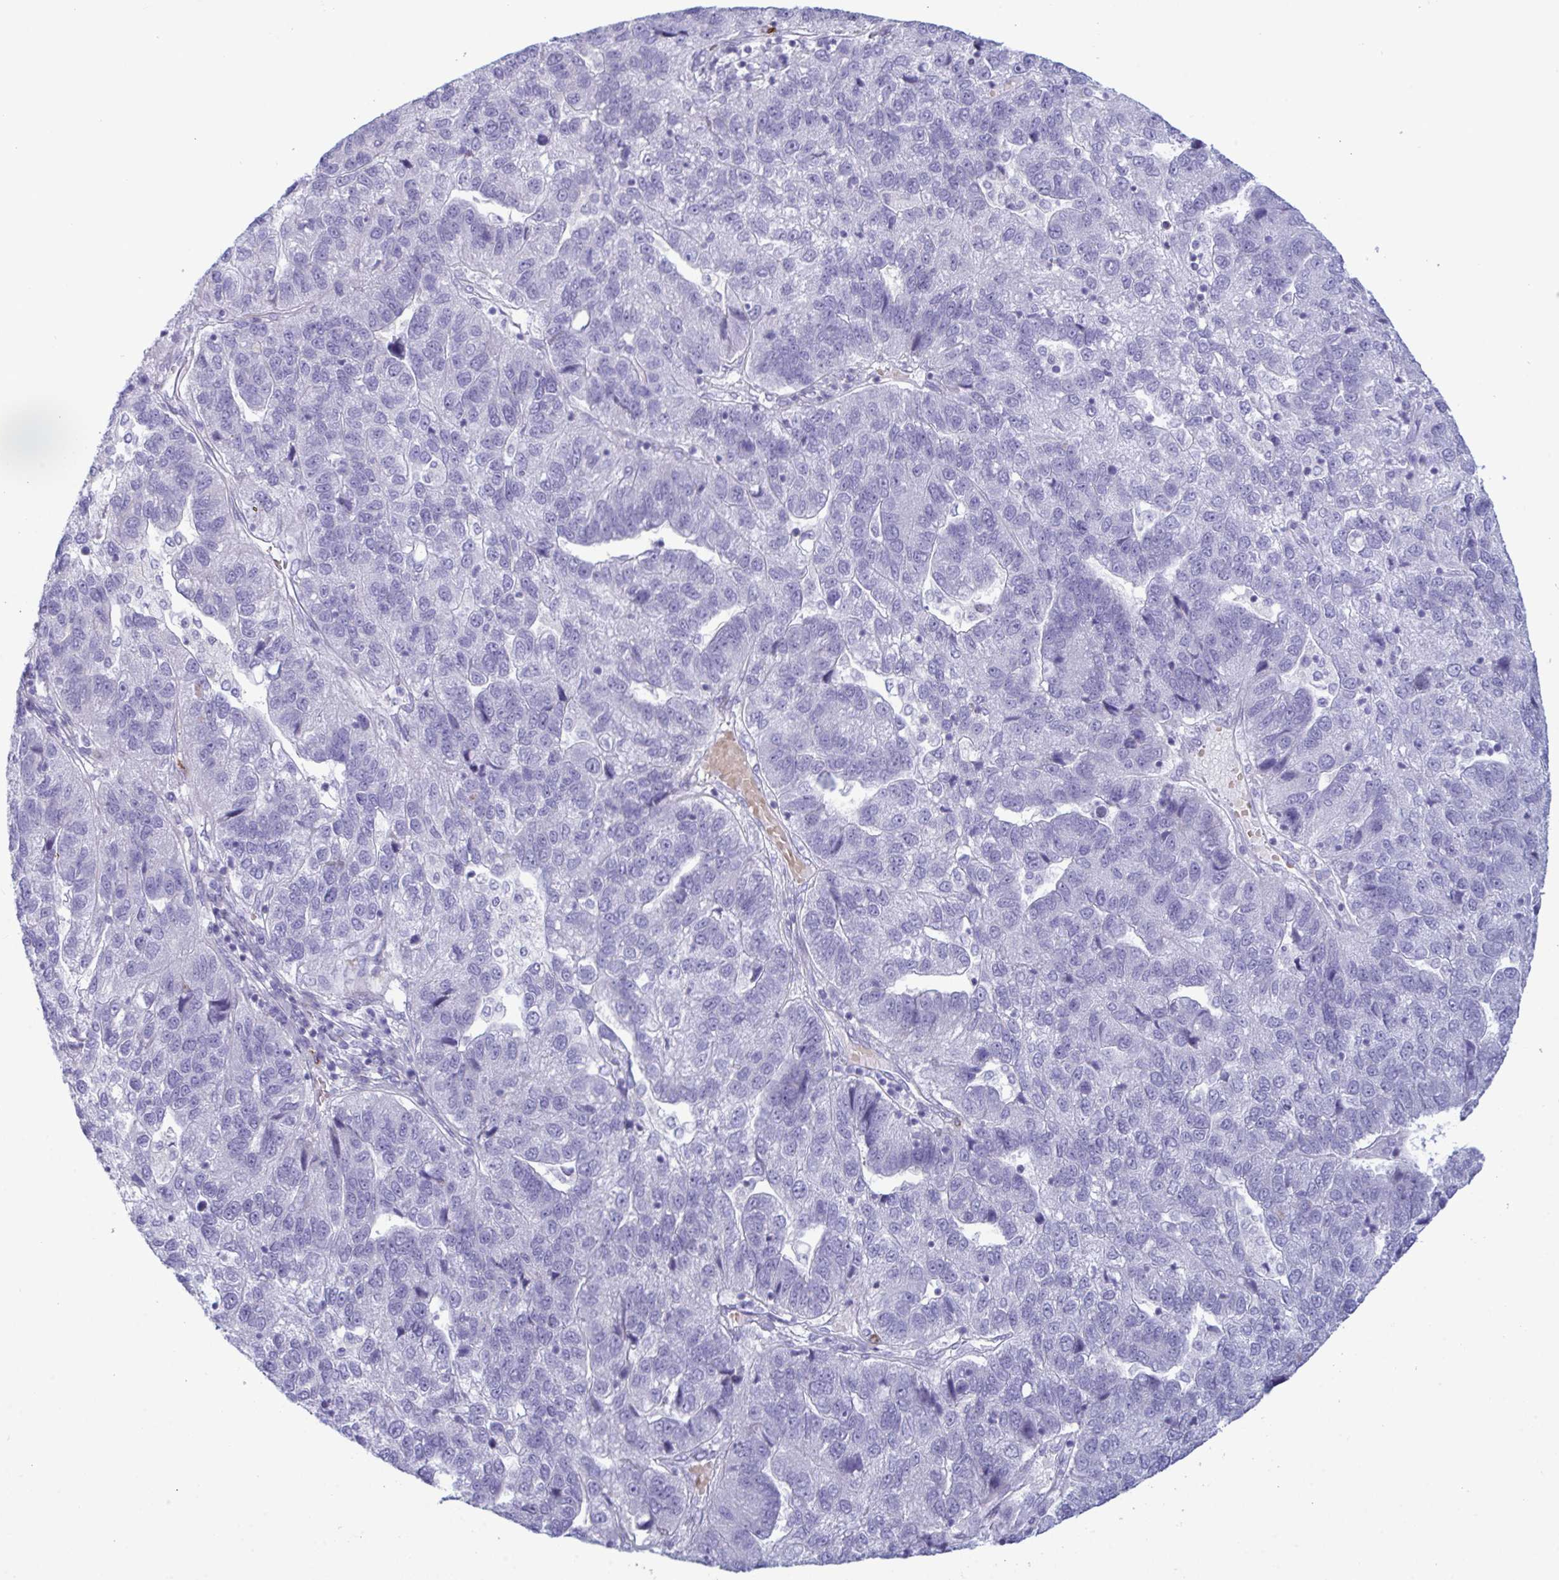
{"staining": {"intensity": "negative", "quantity": "none", "location": "none"}, "tissue": "pancreatic cancer", "cell_type": "Tumor cells", "image_type": "cancer", "snomed": [{"axis": "morphology", "description": "Adenocarcinoma, NOS"}, {"axis": "topography", "description": "Pancreas"}], "caption": "Protein analysis of pancreatic adenocarcinoma displays no significant positivity in tumor cells.", "gene": "ZNF684", "patient": {"sex": "female", "age": 61}}